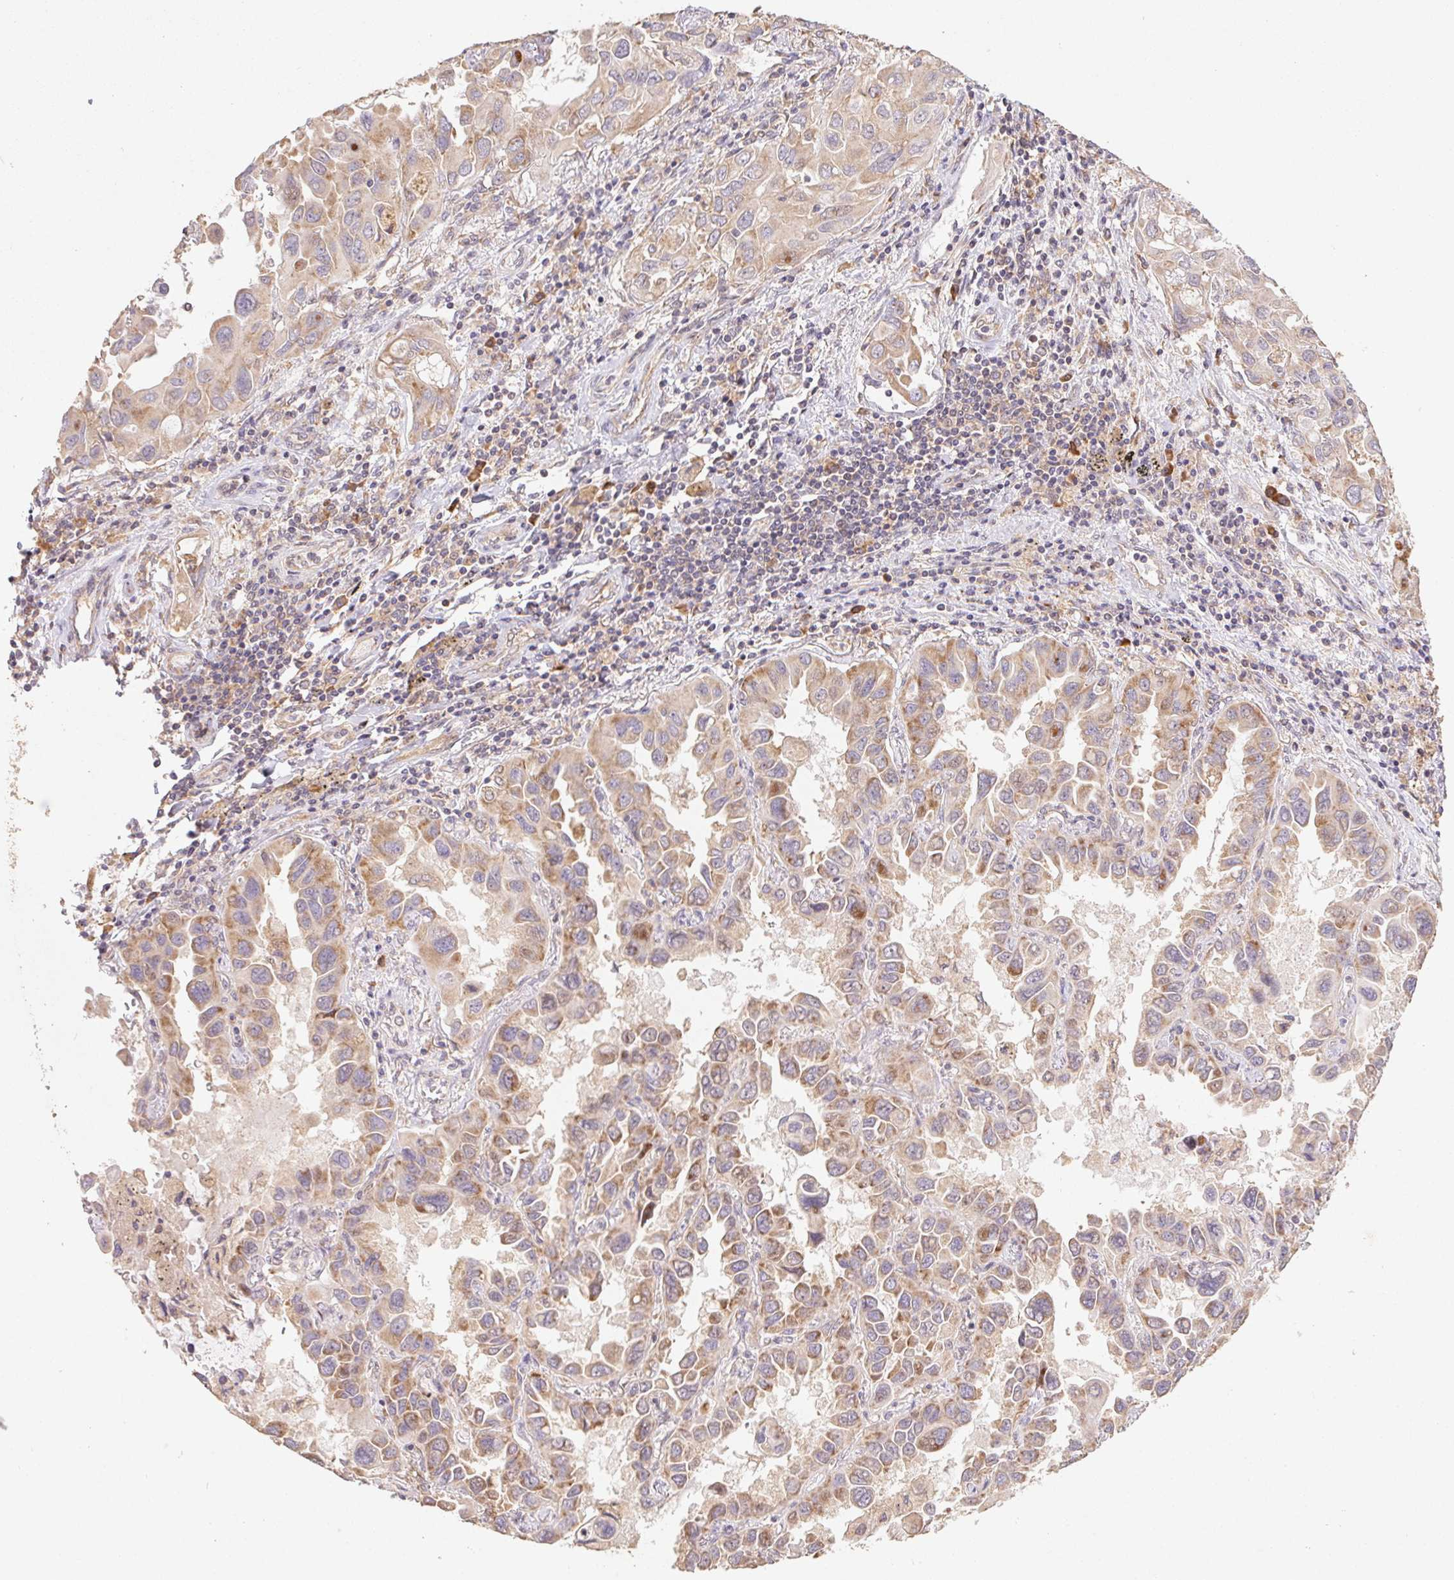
{"staining": {"intensity": "moderate", "quantity": ">75%", "location": "cytoplasmic/membranous"}, "tissue": "lung cancer", "cell_type": "Tumor cells", "image_type": "cancer", "snomed": [{"axis": "morphology", "description": "Adenocarcinoma, NOS"}, {"axis": "topography", "description": "Lung"}], "caption": "DAB (3,3'-diaminobenzidine) immunohistochemical staining of adenocarcinoma (lung) reveals moderate cytoplasmic/membranous protein expression in about >75% of tumor cells.", "gene": "RPL27A", "patient": {"sex": "male", "age": 64}}